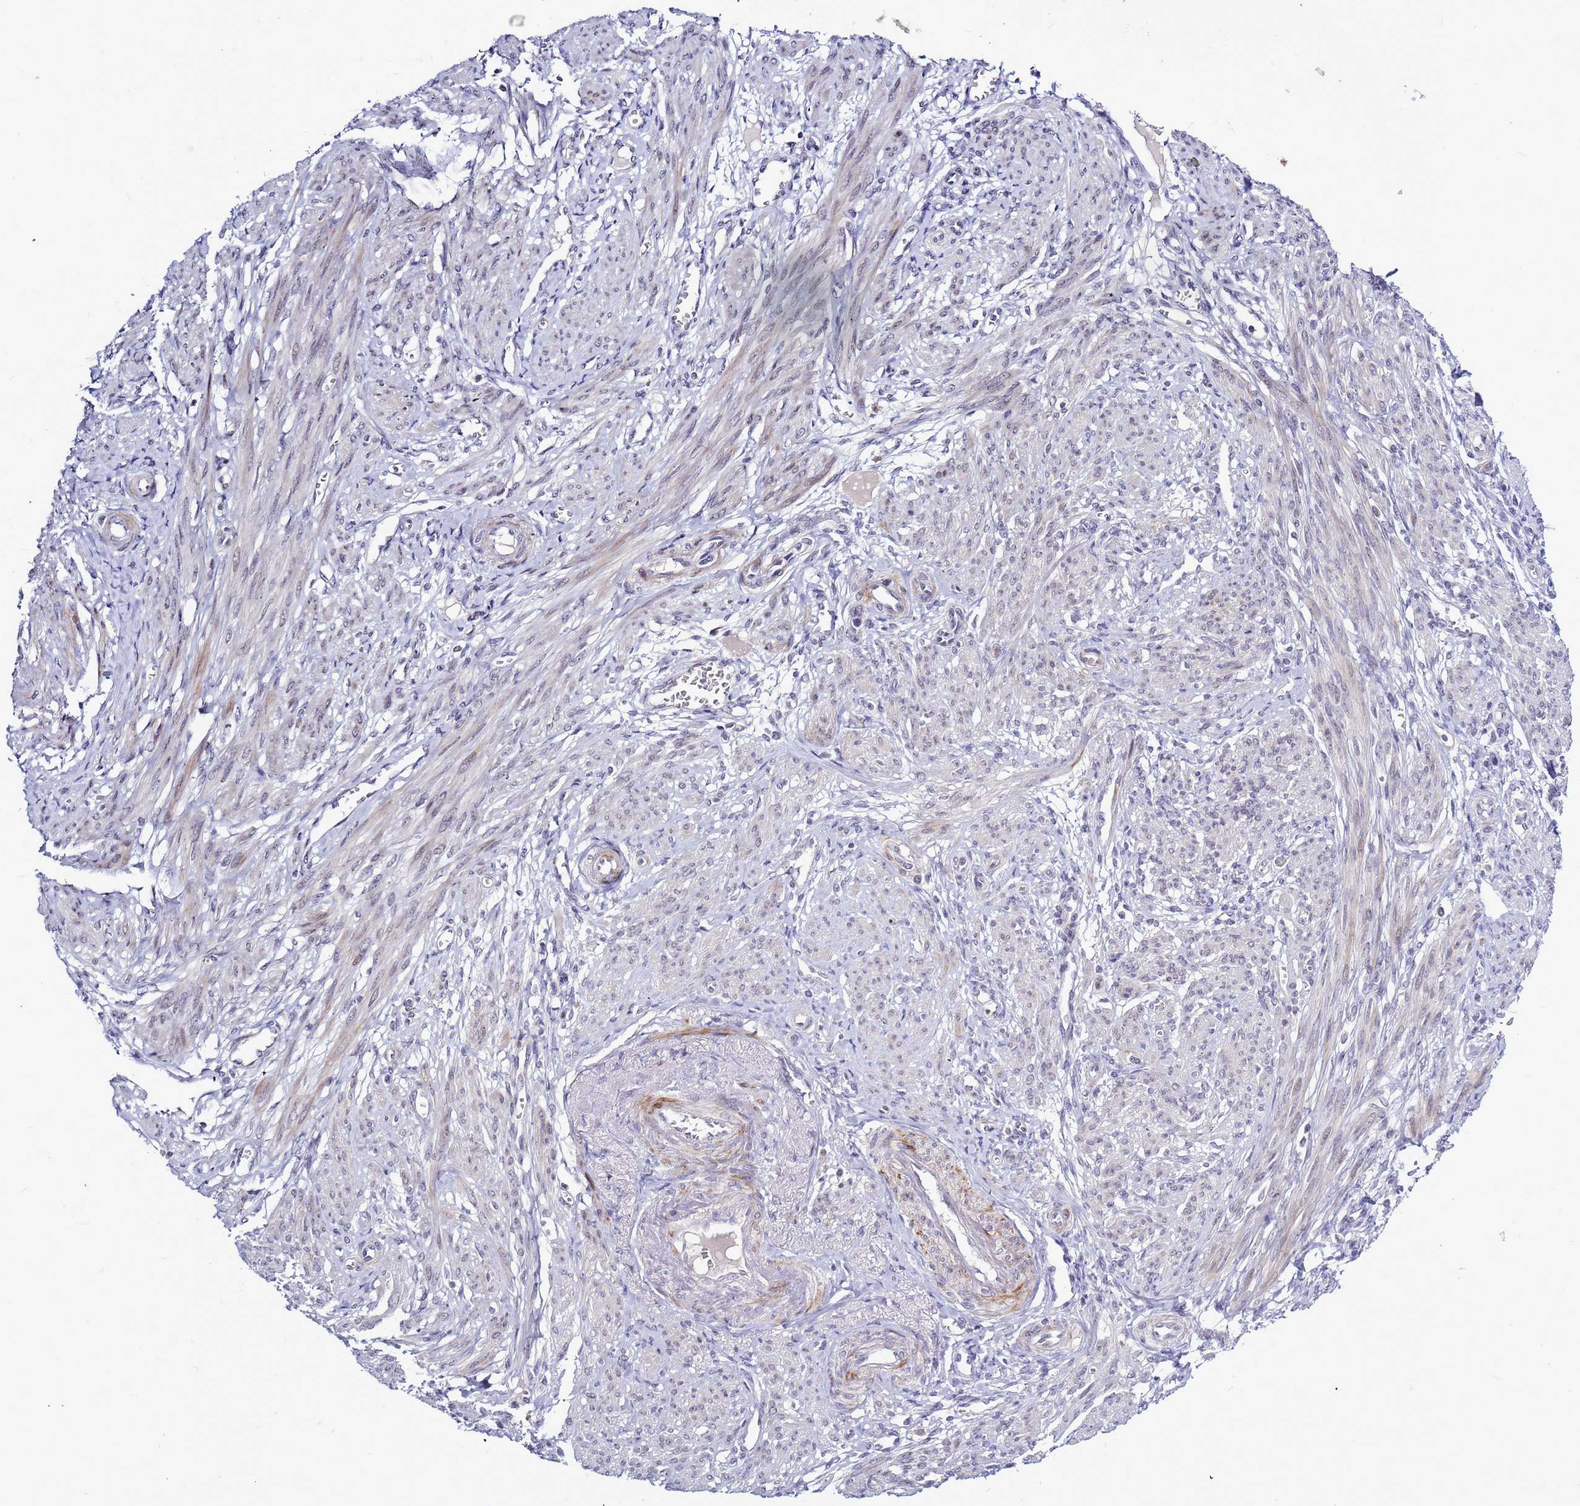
{"staining": {"intensity": "moderate", "quantity": "25%-75%", "location": "cytoplasmic/membranous"}, "tissue": "smooth muscle", "cell_type": "Smooth muscle cells", "image_type": "normal", "snomed": [{"axis": "morphology", "description": "Normal tissue, NOS"}, {"axis": "topography", "description": "Smooth muscle"}], "caption": "This is a photomicrograph of IHC staining of unremarkable smooth muscle, which shows moderate staining in the cytoplasmic/membranous of smooth muscle cells.", "gene": "CXorf65", "patient": {"sex": "female", "age": 39}}